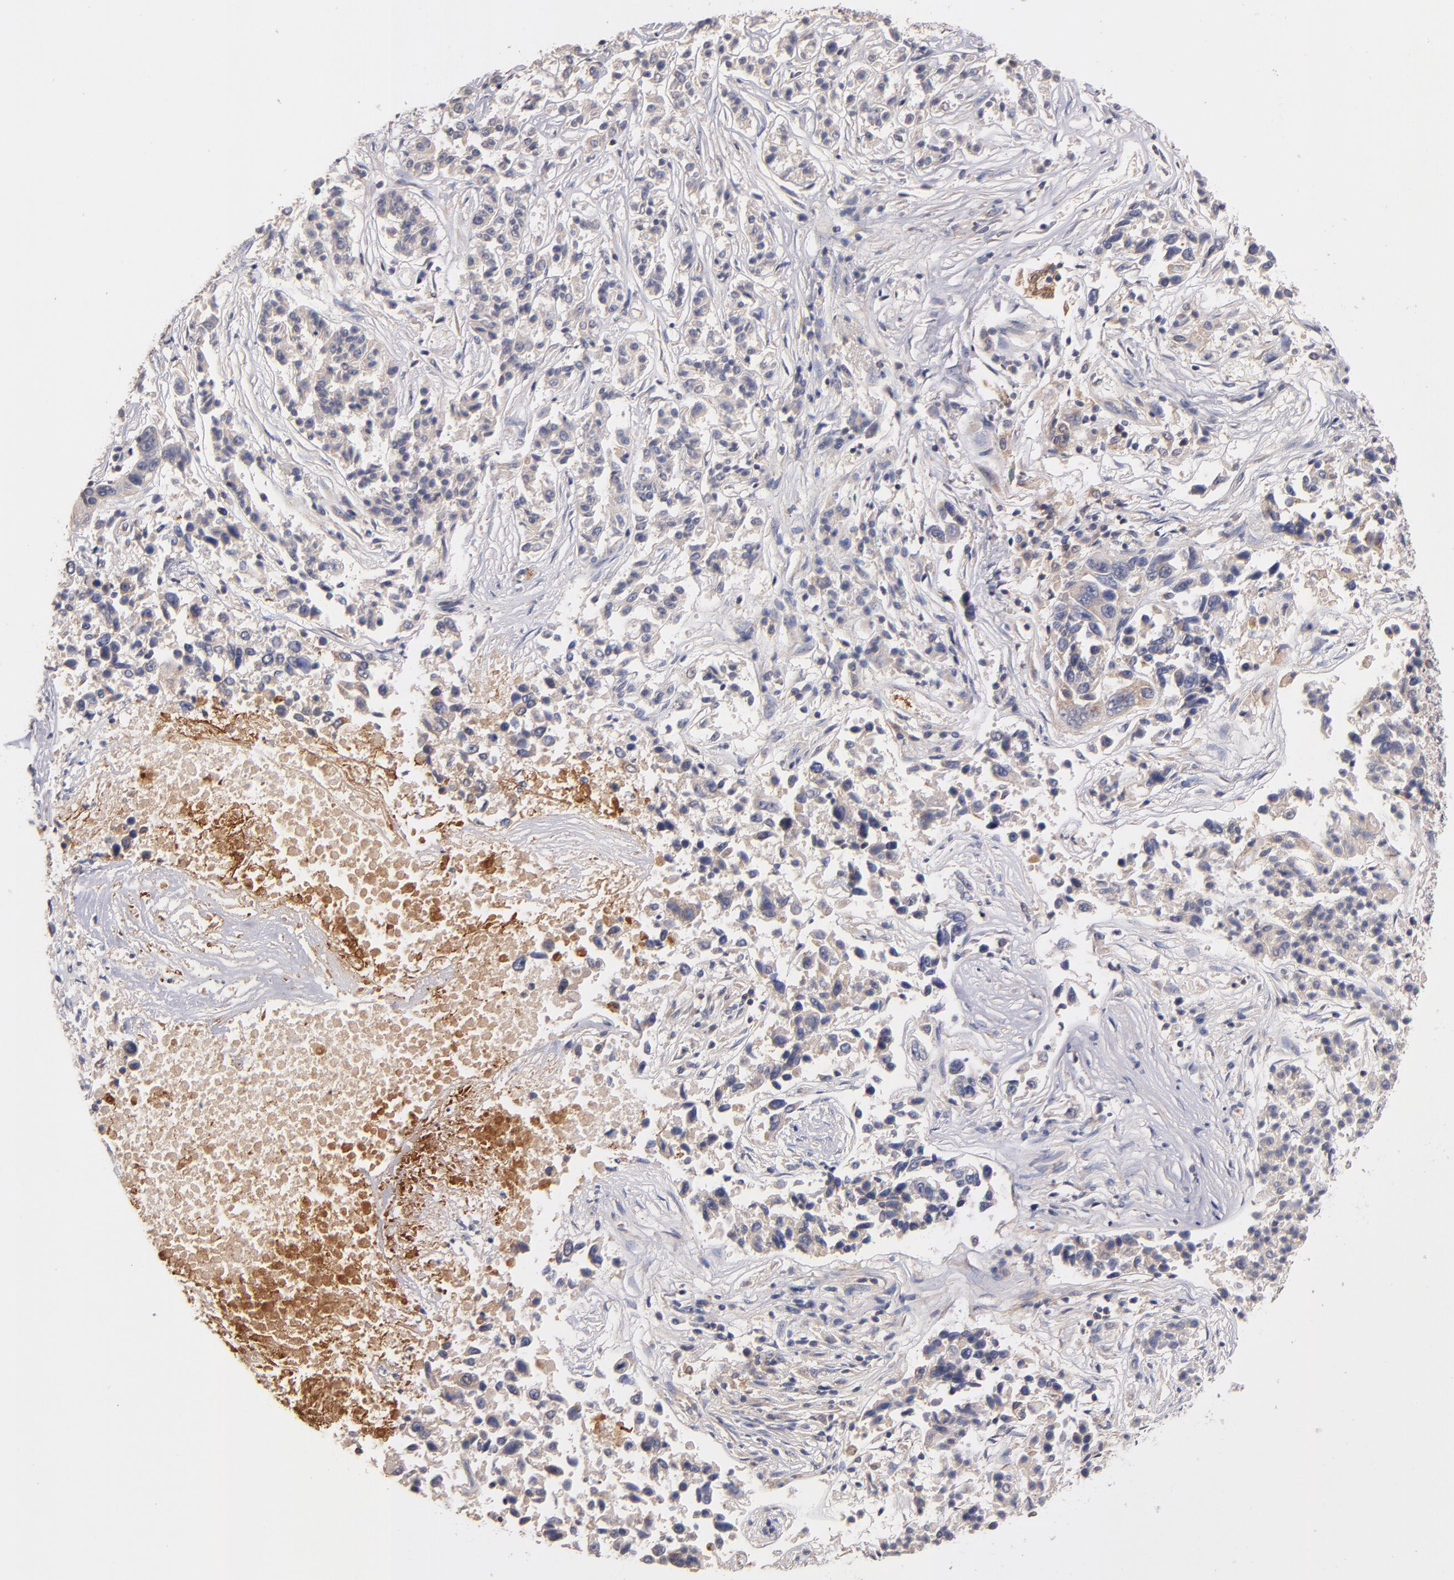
{"staining": {"intensity": "weak", "quantity": ">75%", "location": "cytoplasmic/membranous"}, "tissue": "lung cancer", "cell_type": "Tumor cells", "image_type": "cancer", "snomed": [{"axis": "morphology", "description": "Adenocarcinoma, NOS"}, {"axis": "topography", "description": "Lung"}], "caption": "The image demonstrates staining of adenocarcinoma (lung), revealing weak cytoplasmic/membranous protein positivity (brown color) within tumor cells.", "gene": "DACT1", "patient": {"sex": "male", "age": 84}}